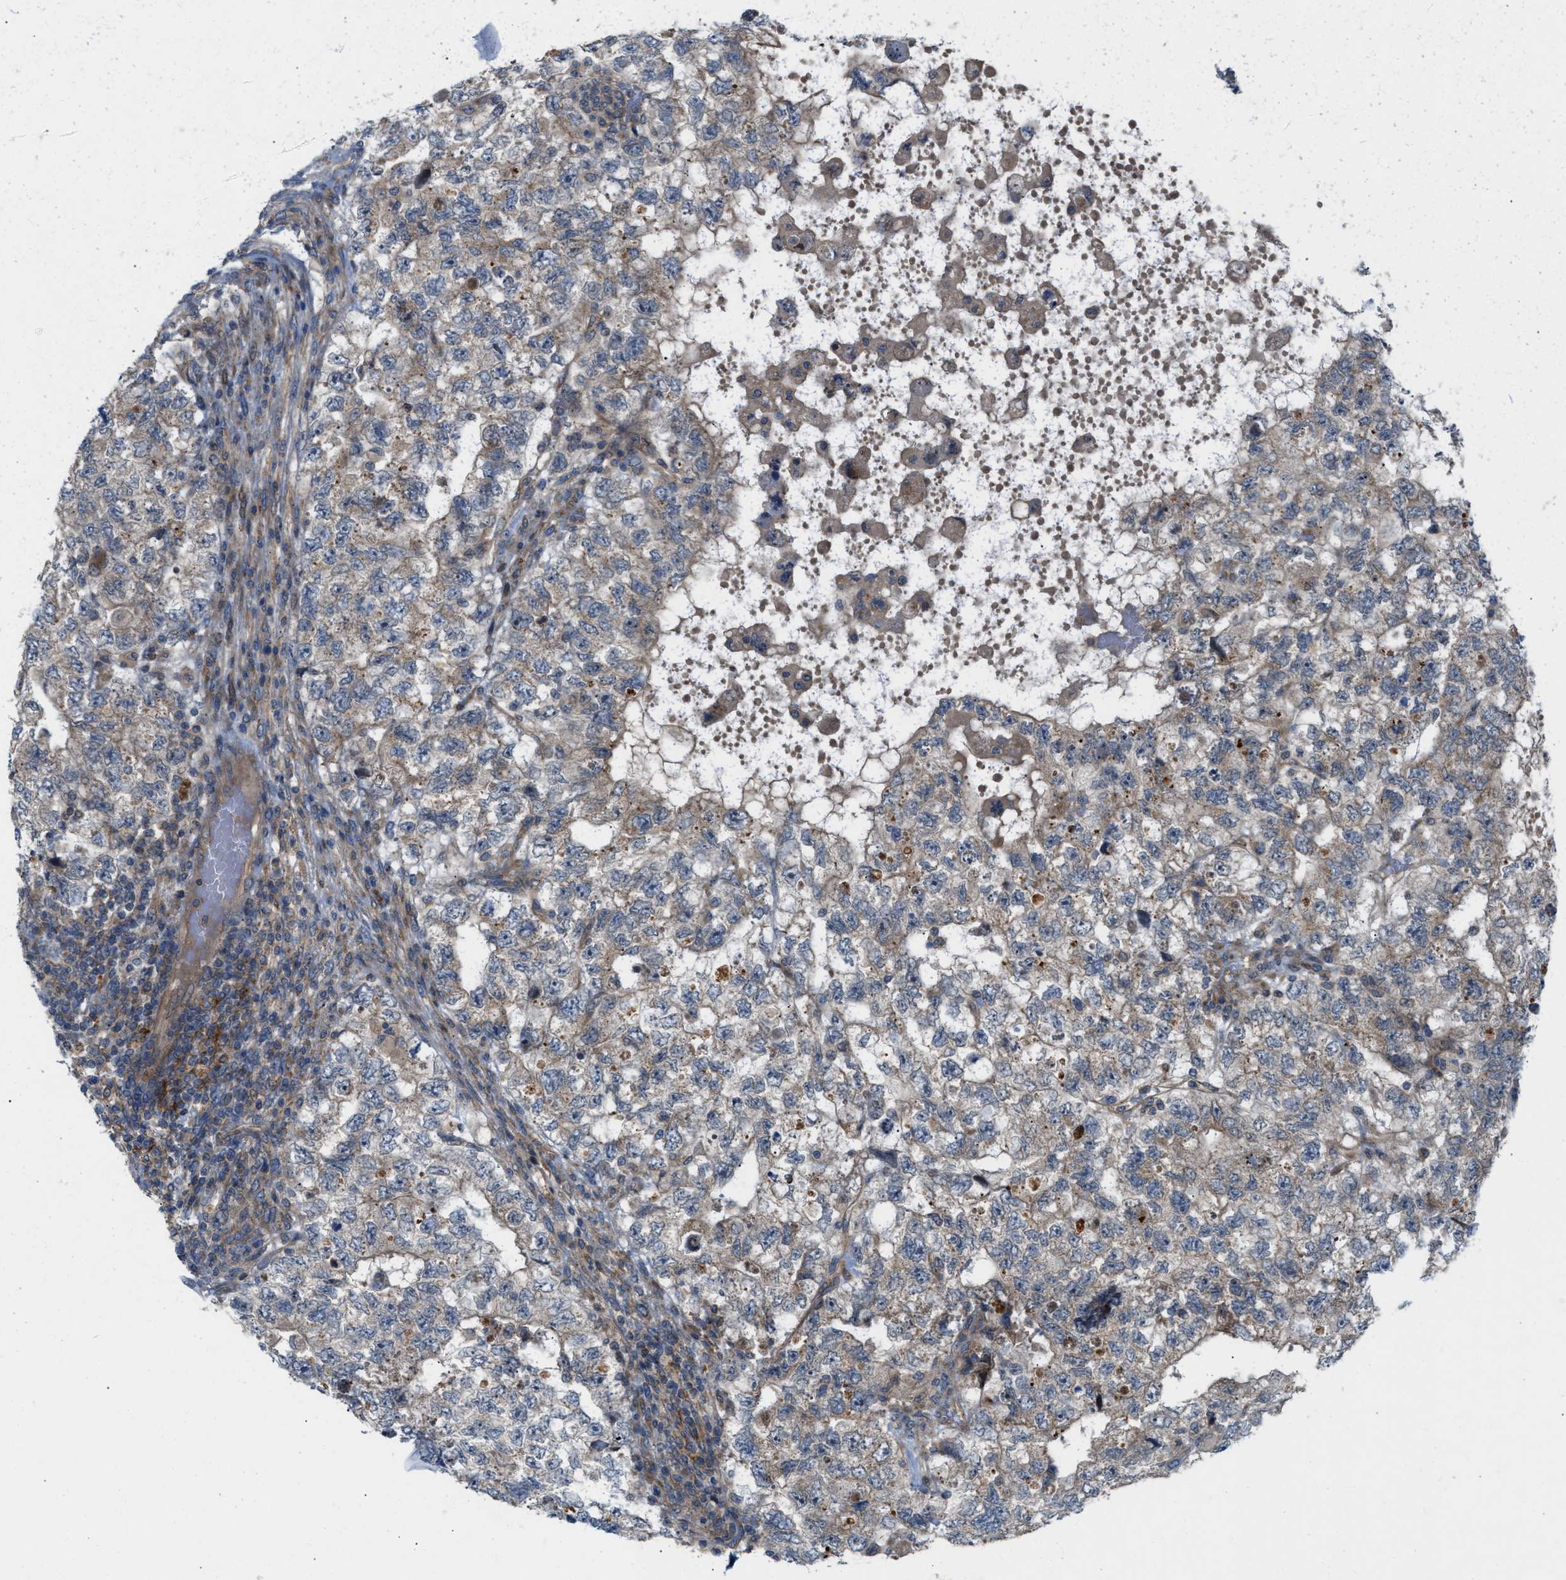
{"staining": {"intensity": "weak", "quantity": "25%-75%", "location": "cytoplasmic/membranous"}, "tissue": "testis cancer", "cell_type": "Tumor cells", "image_type": "cancer", "snomed": [{"axis": "morphology", "description": "Carcinoma, Embryonal, NOS"}, {"axis": "topography", "description": "Testis"}], "caption": "Embryonal carcinoma (testis) tissue shows weak cytoplasmic/membranous staining in approximately 25%-75% of tumor cells The protein is stained brown, and the nuclei are stained in blue (DAB (3,3'-diaminobenzidine) IHC with brightfield microscopy, high magnification).", "gene": "CYB5D1", "patient": {"sex": "male", "age": 36}}